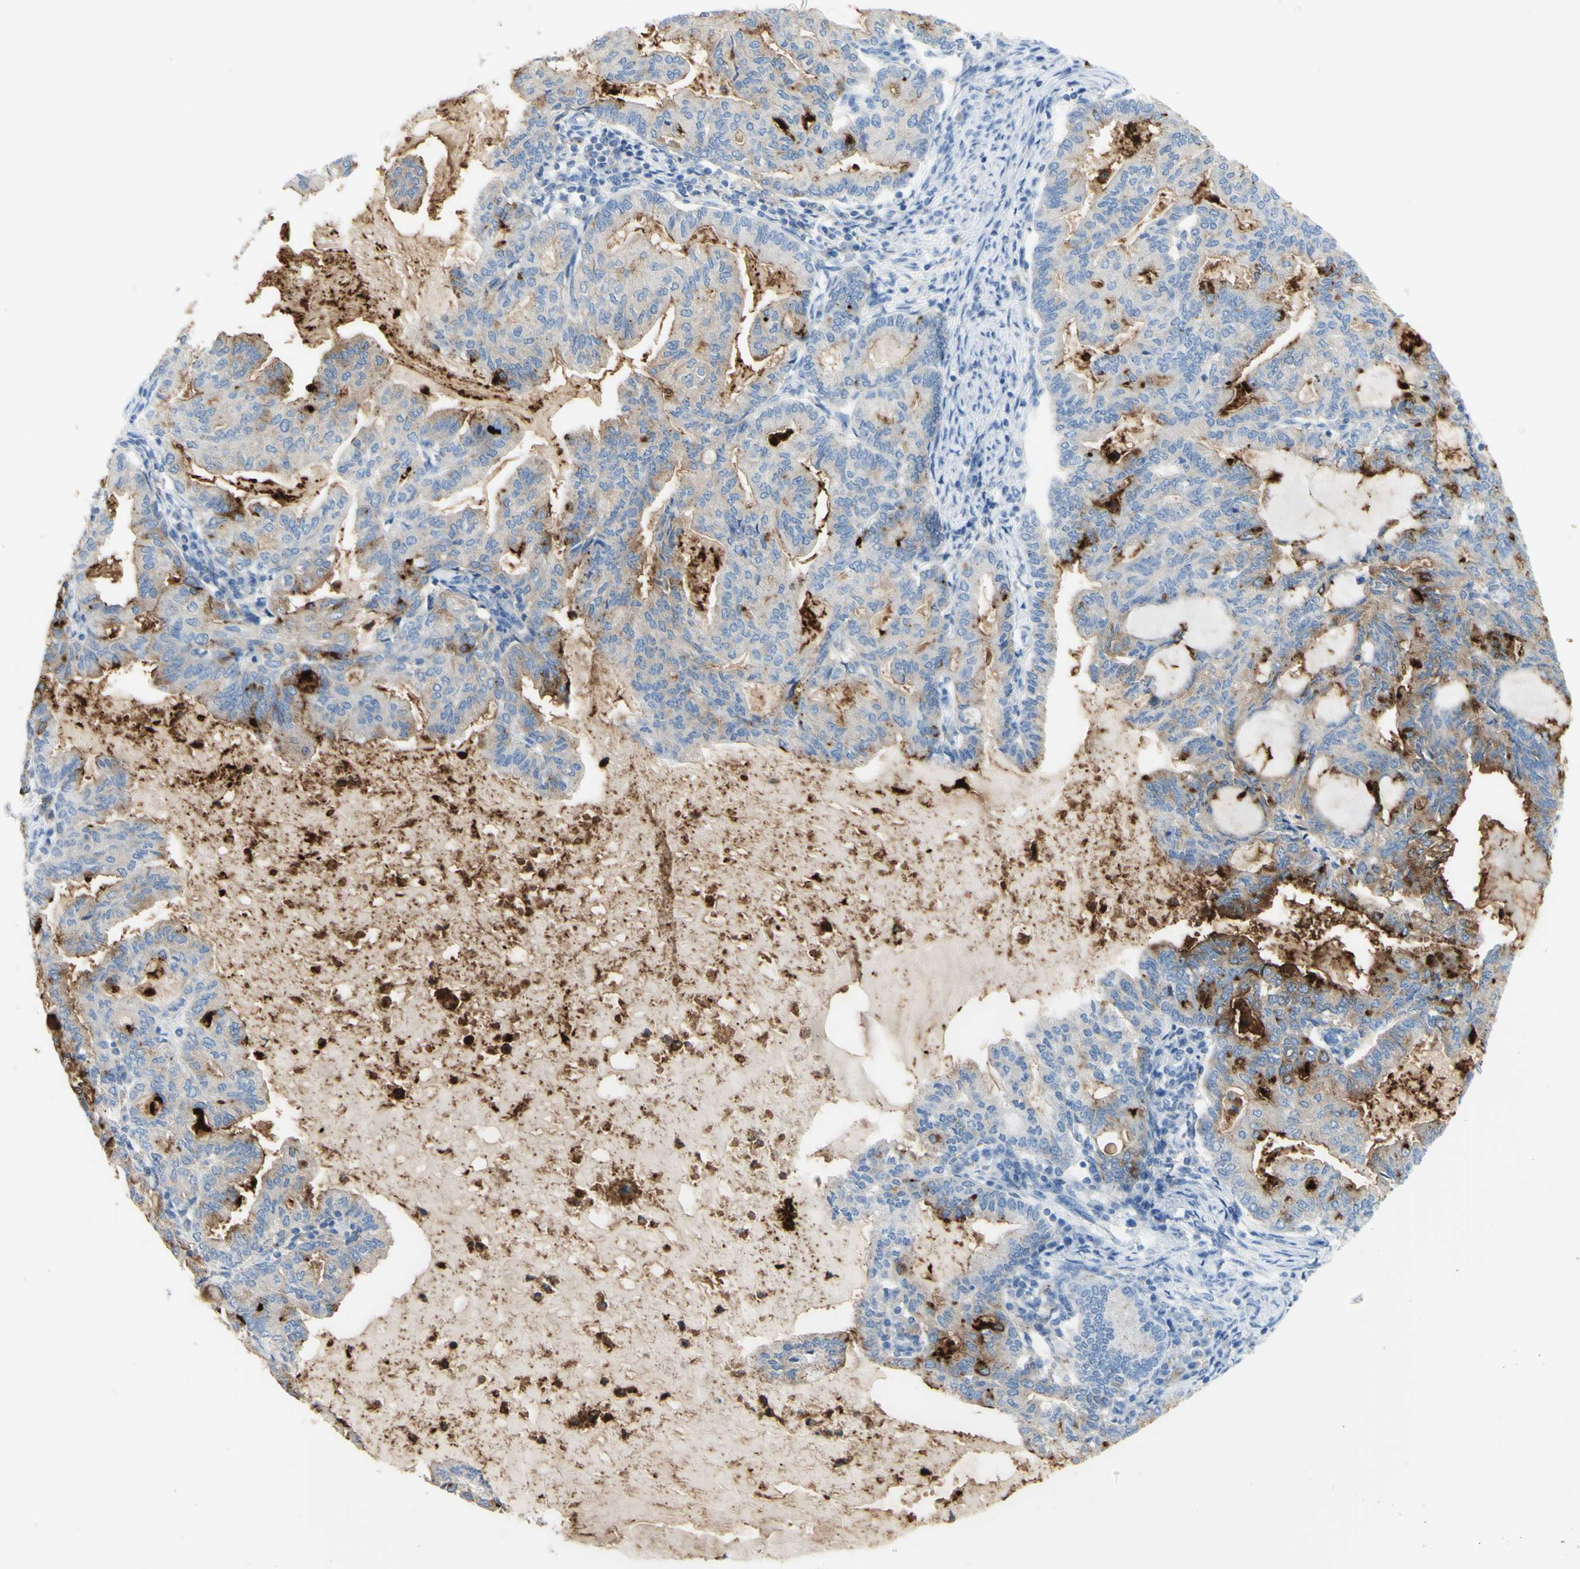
{"staining": {"intensity": "strong", "quantity": "<25%", "location": "cytoplasmic/membranous"}, "tissue": "endometrial cancer", "cell_type": "Tumor cells", "image_type": "cancer", "snomed": [{"axis": "morphology", "description": "Adenocarcinoma, NOS"}, {"axis": "topography", "description": "Endometrium"}], "caption": "Human endometrial cancer stained with a brown dye reveals strong cytoplasmic/membranous positive staining in approximately <25% of tumor cells.", "gene": "TSPAN1", "patient": {"sex": "female", "age": 86}}